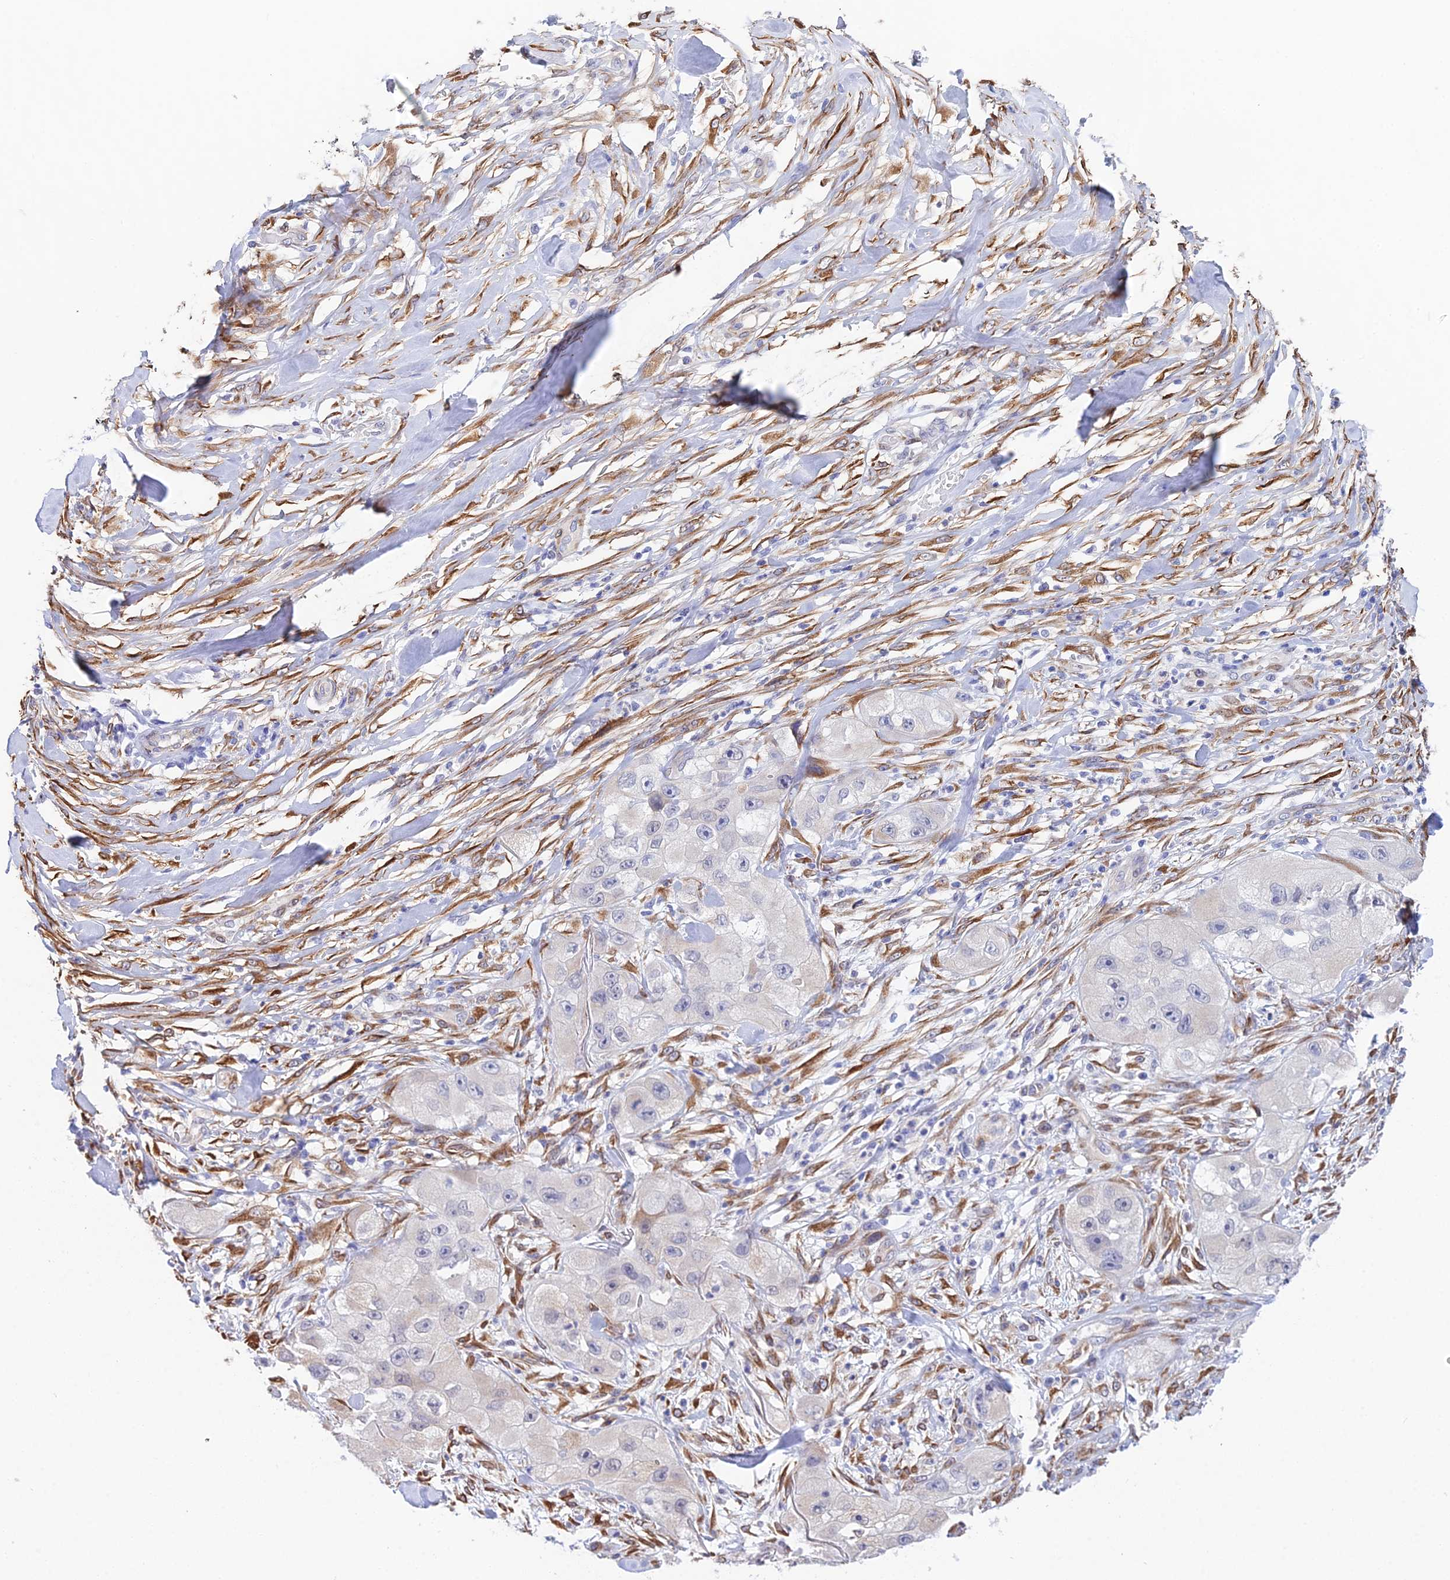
{"staining": {"intensity": "negative", "quantity": "none", "location": "none"}, "tissue": "skin cancer", "cell_type": "Tumor cells", "image_type": "cancer", "snomed": [{"axis": "morphology", "description": "Squamous cell carcinoma, NOS"}, {"axis": "topography", "description": "Skin"}, {"axis": "topography", "description": "Subcutis"}], "caption": "High magnification brightfield microscopy of skin squamous cell carcinoma stained with DAB (3,3'-diaminobenzidine) (brown) and counterstained with hematoxylin (blue): tumor cells show no significant positivity.", "gene": "MXRA7", "patient": {"sex": "male", "age": 73}}